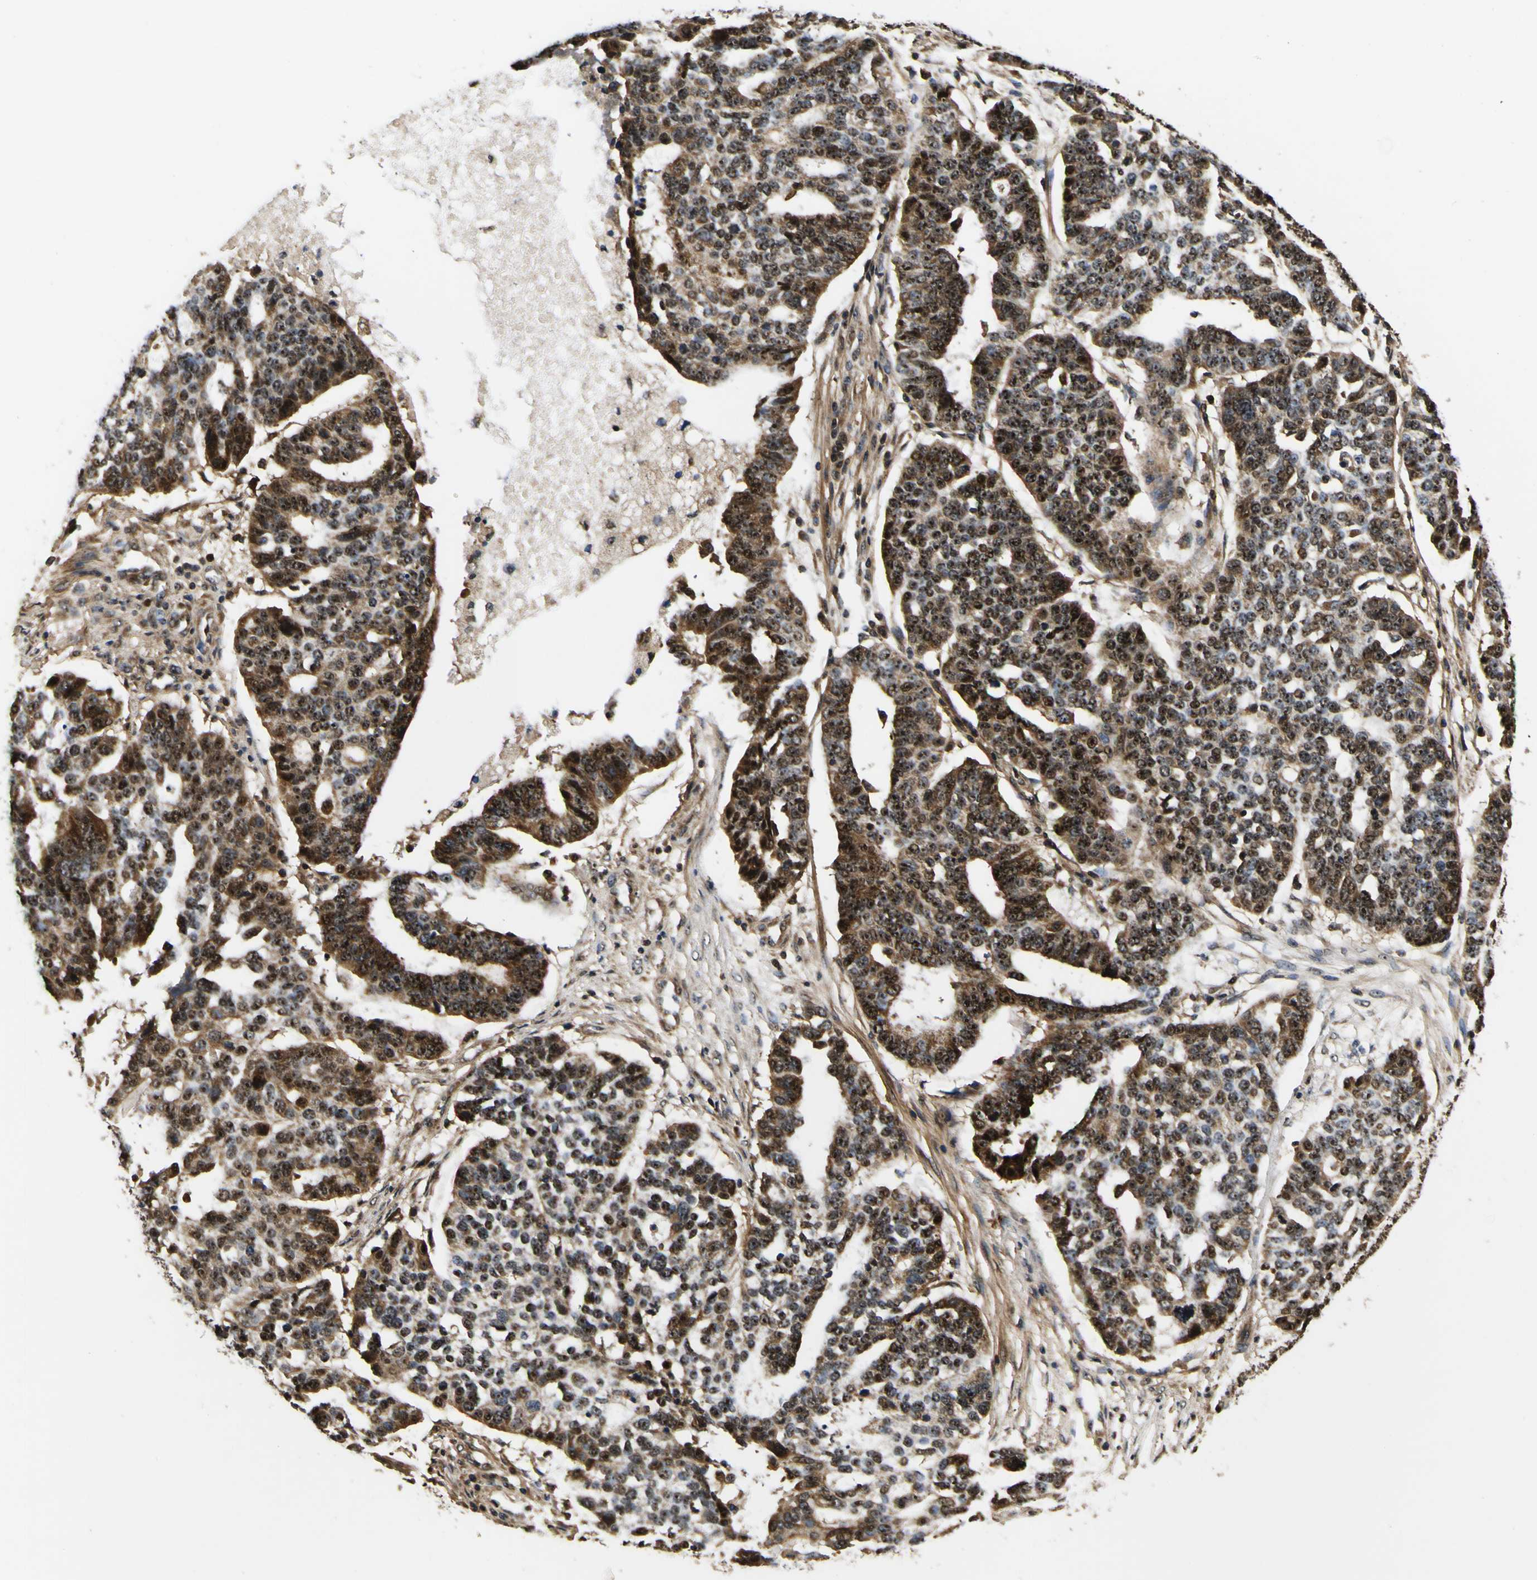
{"staining": {"intensity": "strong", "quantity": ">75%", "location": "cytoplasmic/membranous,nuclear"}, "tissue": "ovarian cancer", "cell_type": "Tumor cells", "image_type": "cancer", "snomed": [{"axis": "morphology", "description": "Cystadenocarcinoma, serous, NOS"}, {"axis": "topography", "description": "Ovary"}], "caption": "Immunohistochemistry histopathology image of neoplastic tissue: ovarian cancer (serous cystadenocarcinoma) stained using immunohistochemistry demonstrates high levels of strong protein expression localized specifically in the cytoplasmic/membranous and nuclear of tumor cells, appearing as a cytoplasmic/membranous and nuclear brown color.", "gene": "LRP4", "patient": {"sex": "female", "age": 59}}